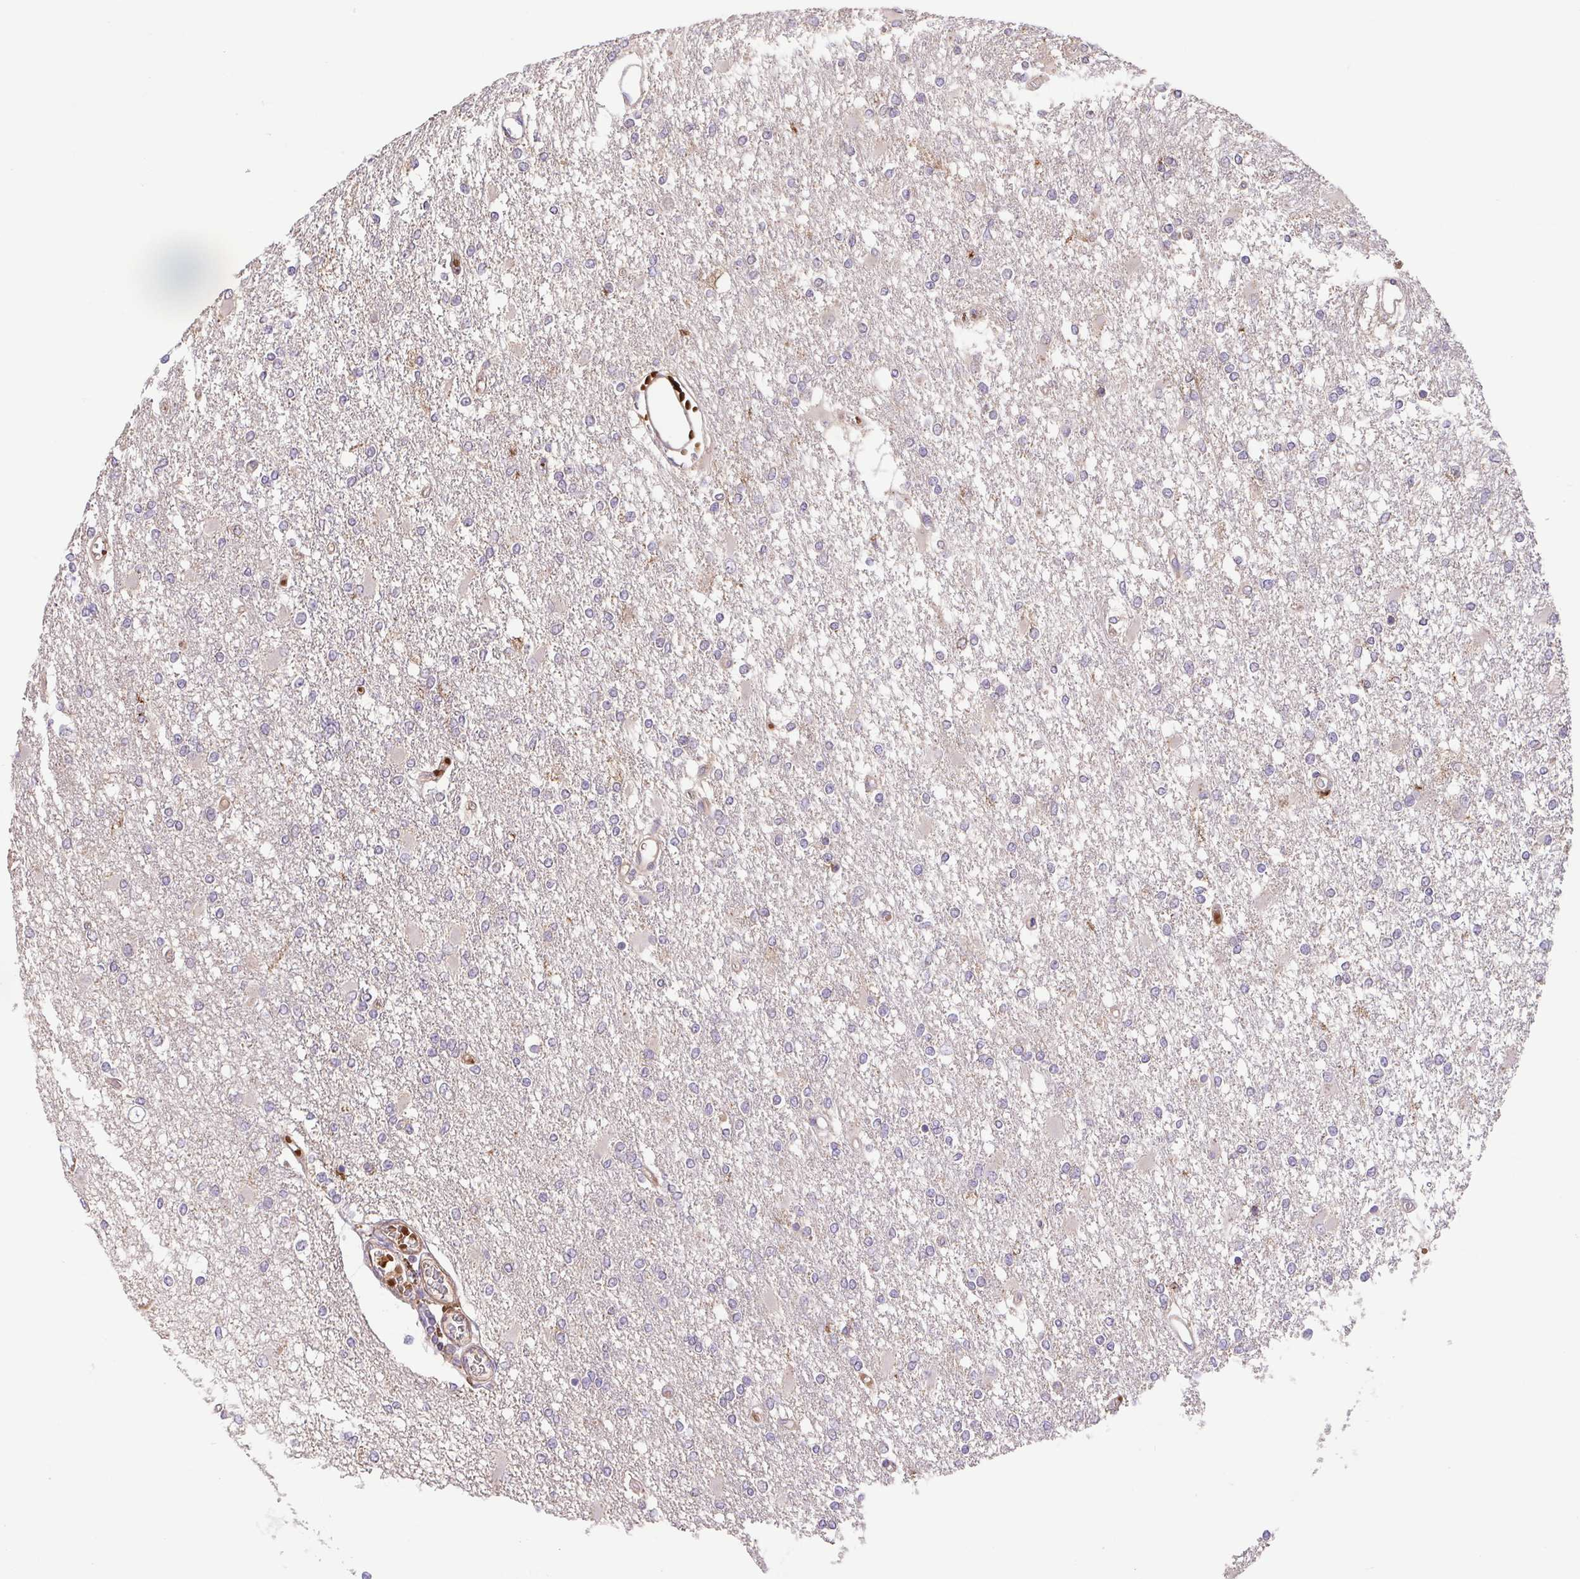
{"staining": {"intensity": "negative", "quantity": "none", "location": "none"}, "tissue": "glioma", "cell_type": "Tumor cells", "image_type": "cancer", "snomed": [{"axis": "morphology", "description": "Glioma, malignant, High grade"}, {"axis": "topography", "description": "Cerebral cortex"}], "caption": "Image shows no protein expression in tumor cells of malignant glioma (high-grade) tissue.", "gene": "IDE", "patient": {"sex": "male", "age": 79}}